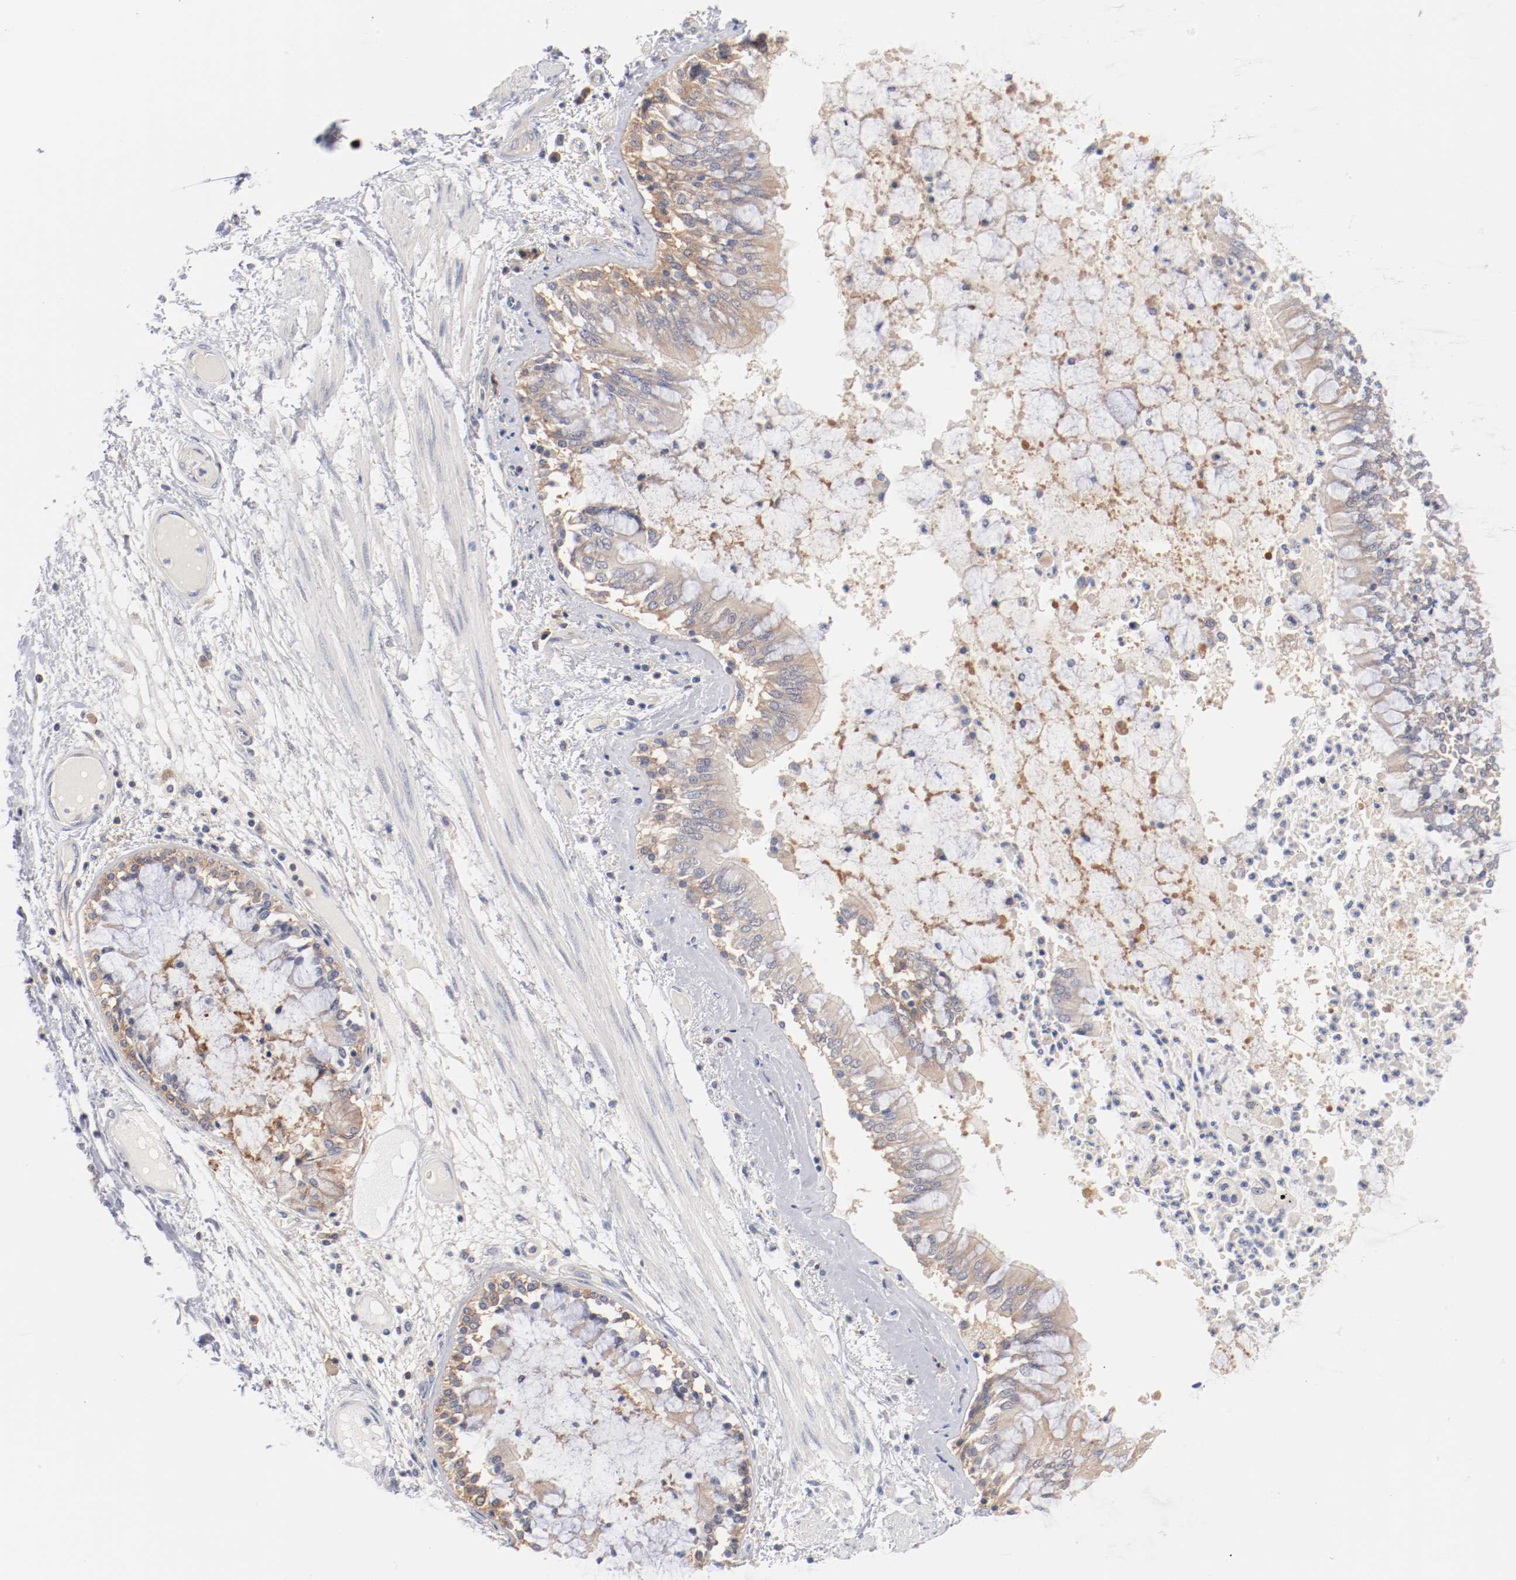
{"staining": {"intensity": "weak", "quantity": ">75%", "location": "cytoplasmic/membranous"}, "tissue": "bronchus", "cell_type": "Respiratory epithelial cells", "image_type": "normal", "snomed": [{"axis": "morphology", "description": "Normal tissue, NOS"}, {"axis": "topography", "description": "Cartilage tissue"}, {"axis": "topography", "description": "Bronchus"}, {"axis": "topography", "description": "Lung"}], "caption": "Immunohistochemical staining of benign human bronchus demonstrates low levels of weak cytoplasmic/membranous staining in about >75% of respiratory epithelial cells. (Brightfield microscopy of DAB IHC at high magnification).", "gene": "SETD3", "patient": {"sex": "female", "age": 49}}